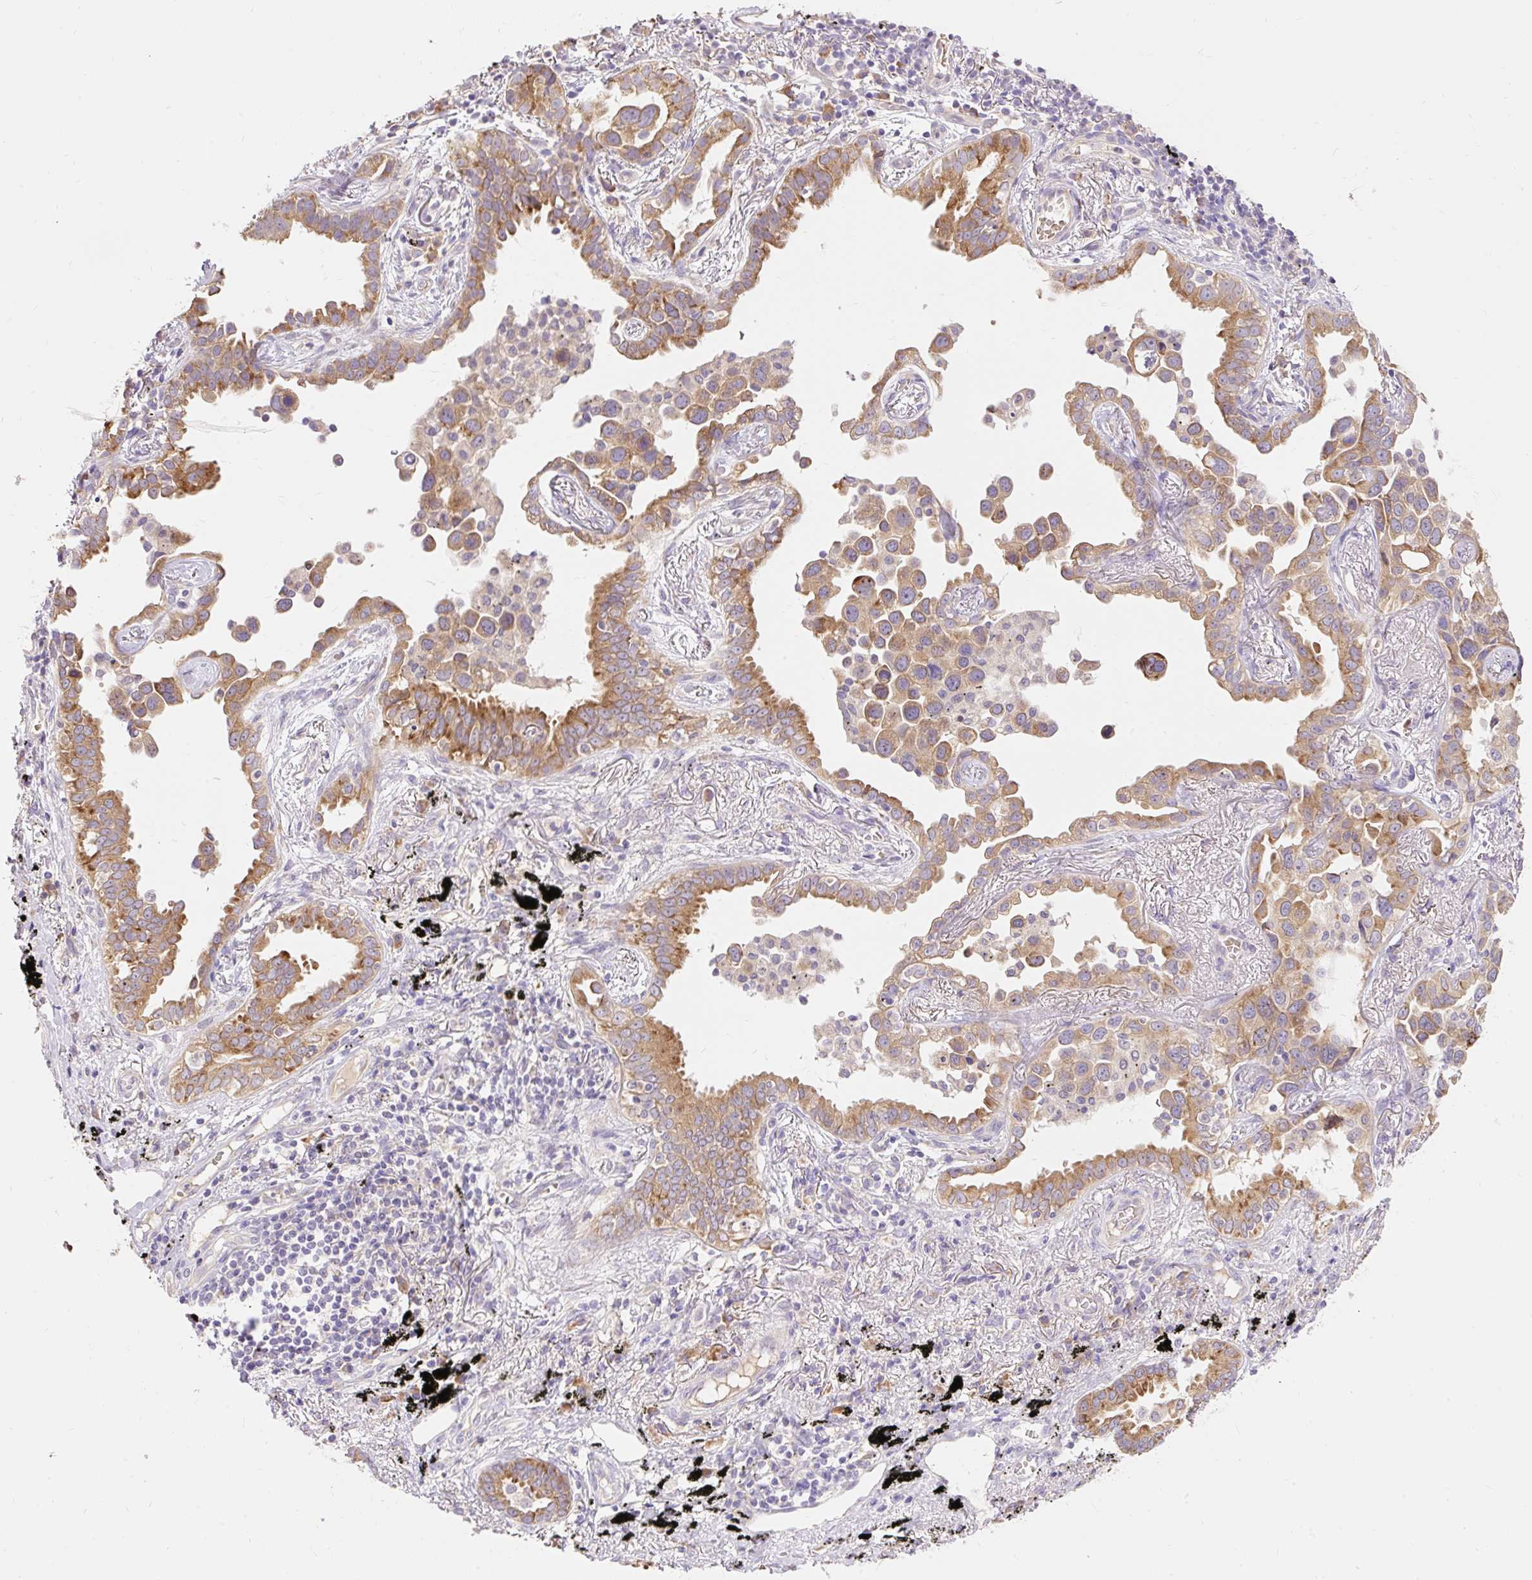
{"staining": {"intensity": "moderate", "quantity": ">75%", "location": "cytoplasmic/membranous"}, "tissue": "lung cancer", "cell_type": "Tumor cells", "image_type": "cancer", "snomed": [{"axis": "morphology", "description": "Adenocarcinoma, NOS"}, {"axis": "topography", "description": "Lung"}], "caption": "Approximately >75% of tumor cells in lung adenocarcinoma display moderate cytoplasmic/membranous protein staining as visualized by brown immunohistochemical staining.", "gene": "SEC63", "patient": {"sex": "male", "age": 67}}